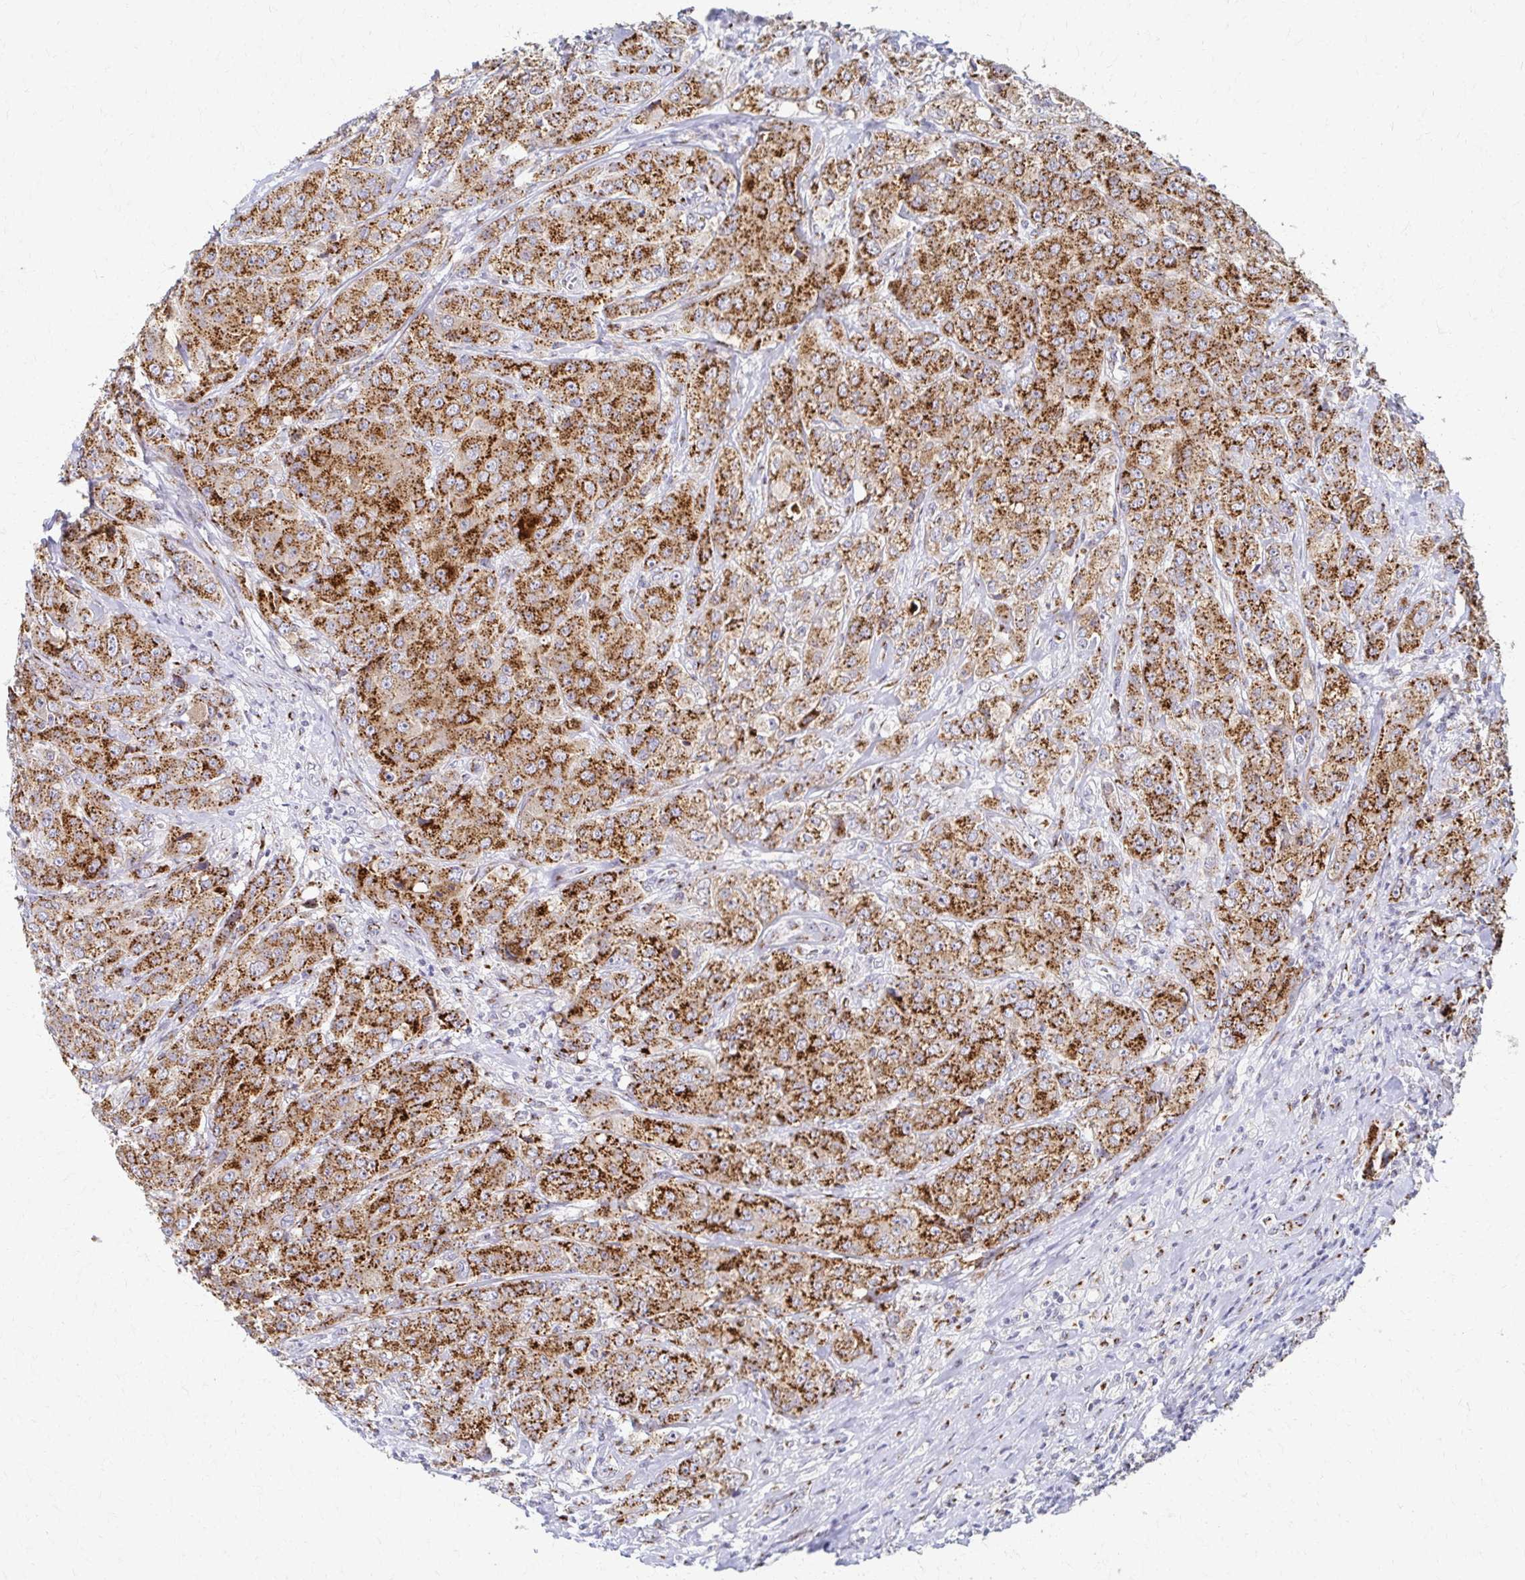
{"staining": {"intensity": "strong", "quantity": ">75%", "location": "cytoplasmic/membranous"}, "tissue": "breast cancer", "cell_type": "Tumor cells", "image_type": "cancer", "snomed": [{"axis": "morphology", "description": "Normal tissue, NOS"}, {"axis": "morphology", "description": "Duct carcinoma"}, {"axis": "topography", "description": "Breast"}], "caption": "Human intraductal carcinoma (breast) stained with a brown dye displays strong cytoplasmic/membranous positive staining in about >75% of tumor cells.", "gene": "TM9SF1", "patient": {"sex": "female", "age": 43}}